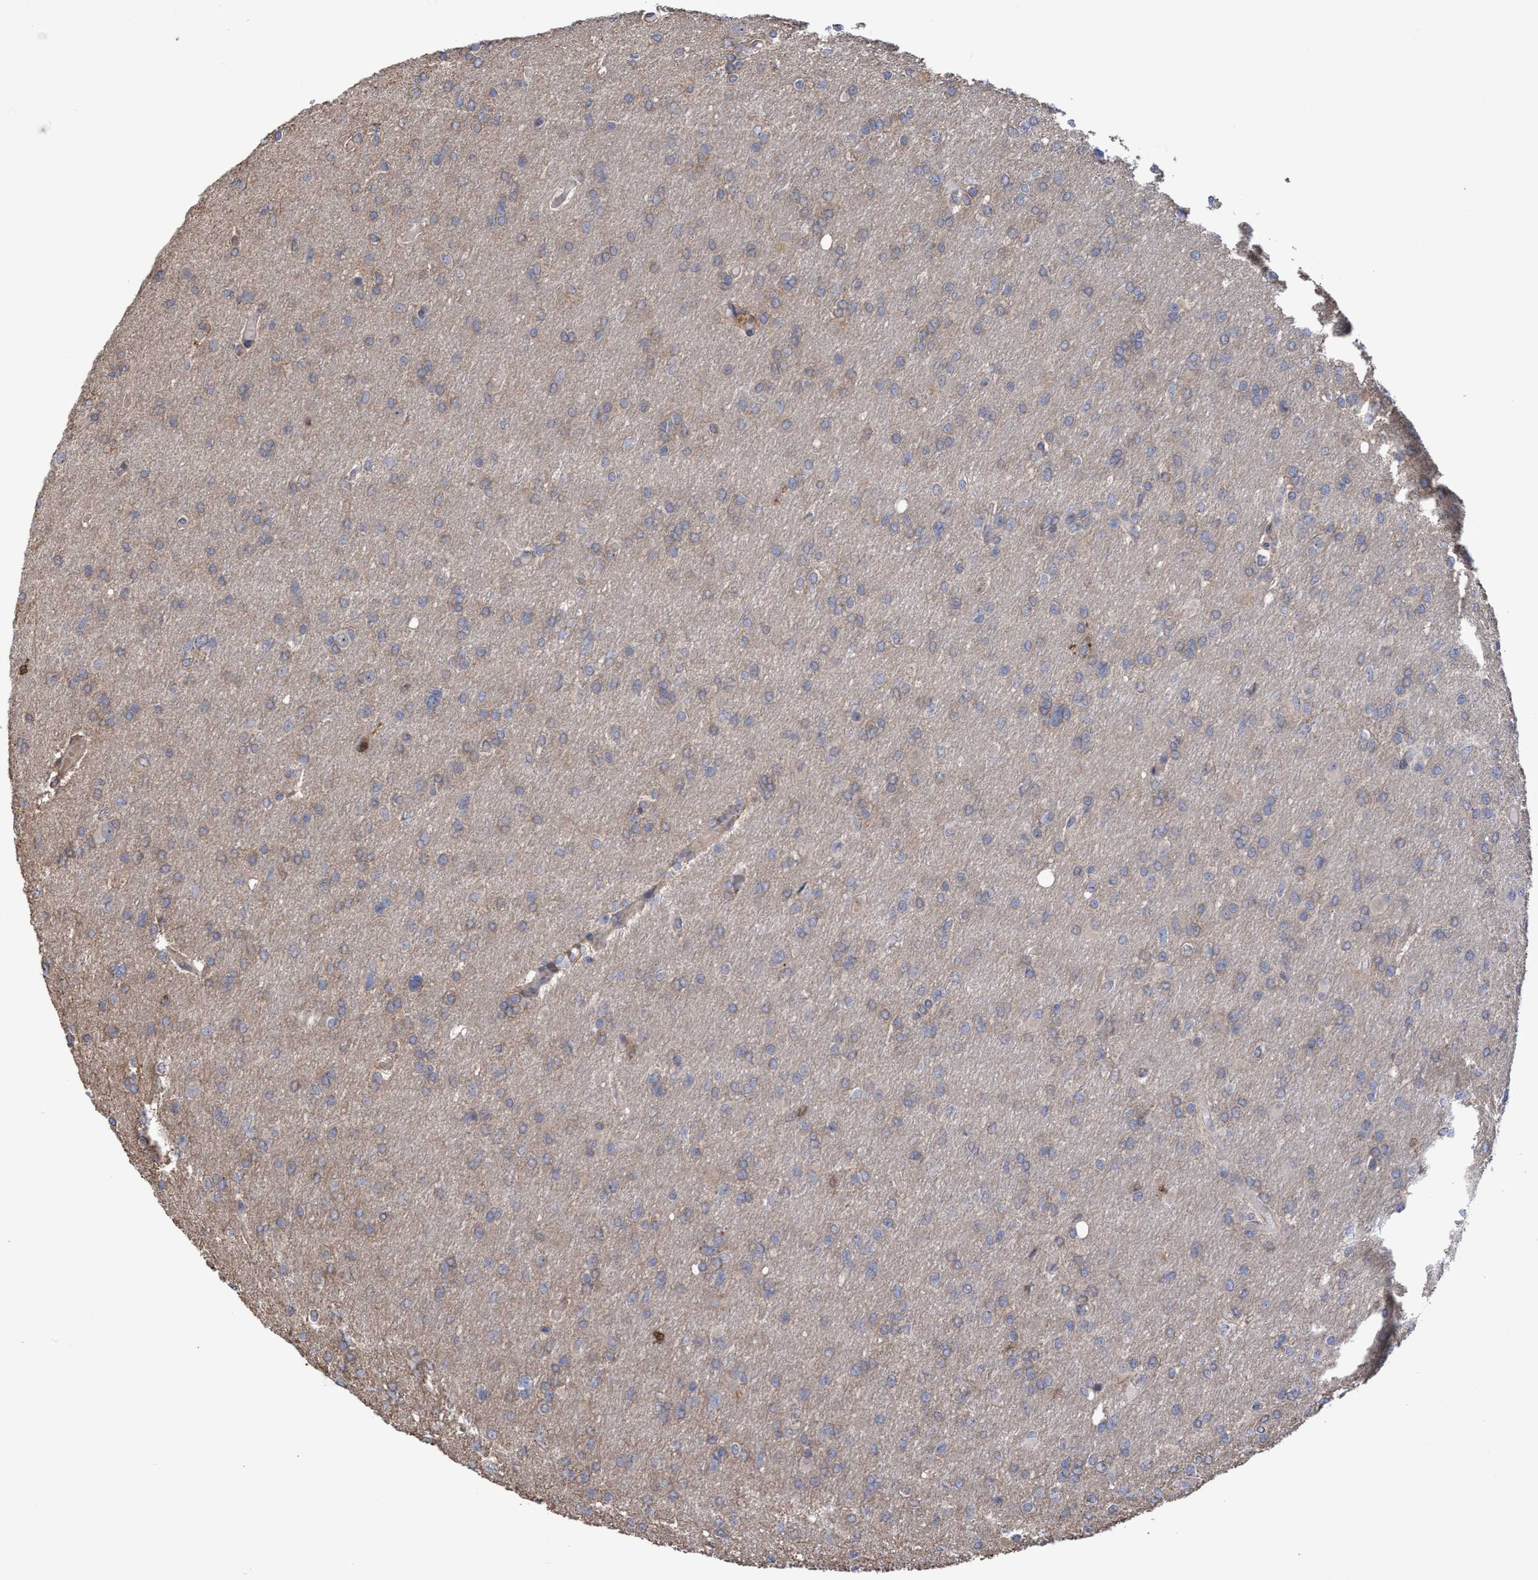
{"staining": {"intensity": "weak", "quantity": "<25%", "location": "cytoplasmic/membranous"}, "tissue": "glioma", "cell_type": "Tumor cells", "image_type": "cancer", "snomed": [{"axis": "morphology", "description": "Glioma, malignant, High grade"}, {"axis": "topography", "description": "Cerebral cortex"}], "caption": "Immunohistochemistry of malignant glioma (high-grade) shows no expression in tumor cells.", "gene": "SLBP", "patient": {"sex": "female", "age": 36}}